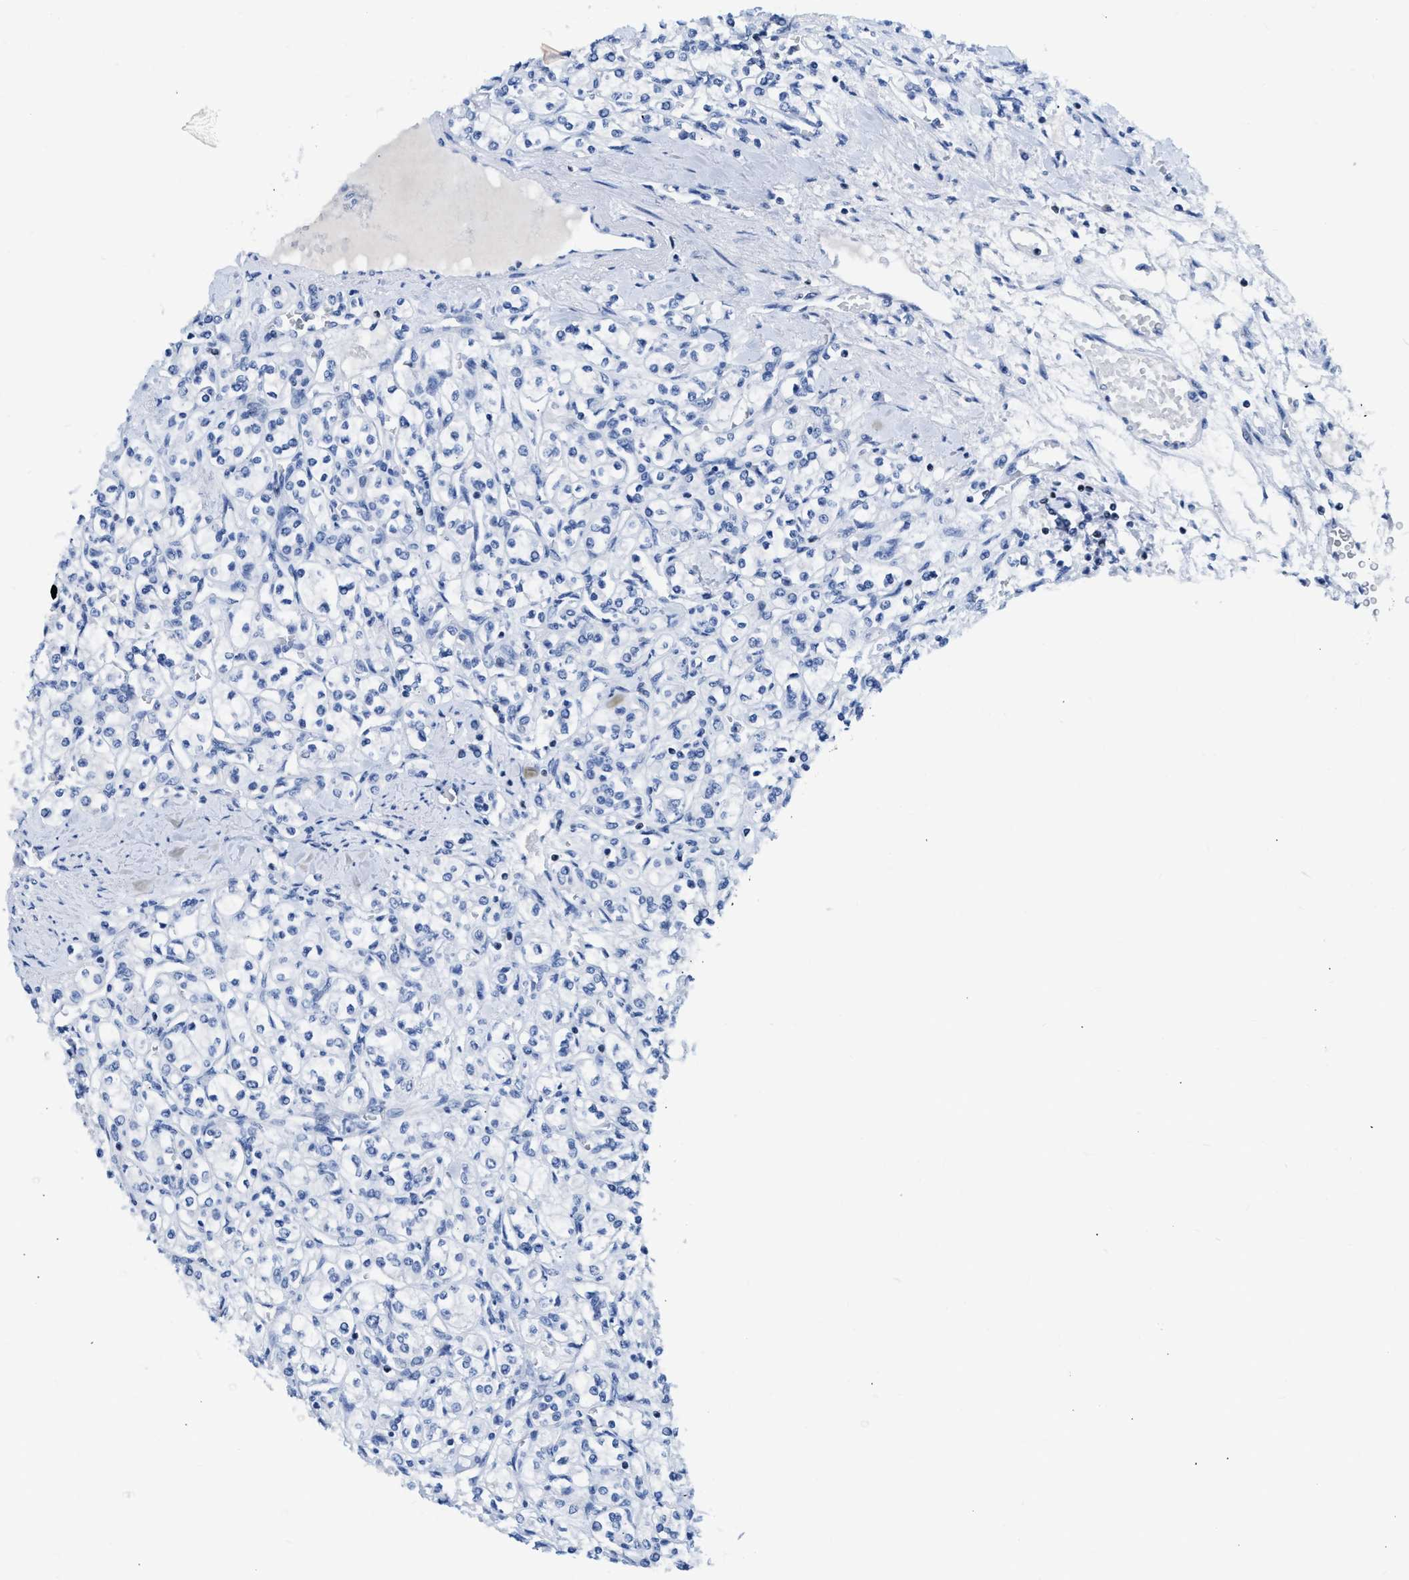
{"staining": {"intensity": "negative", "quantity": "none", "location": "none"}, "tissue": "renal cancer", "cell_type": "Tumor cells", "image_type": "cancer", "snomed": [{"axis": "morphology", "description": "Adenocarcinoma, NOS"}, {"axis": "topography", "description": "Kidney"}], "caption": "Immunohistochemical staining of human adenocarcinoma (renal) demonstrates no significant expression in tumor cells.", "gene": "TCF7", "patient": {"sex": "male", "age": 77}}